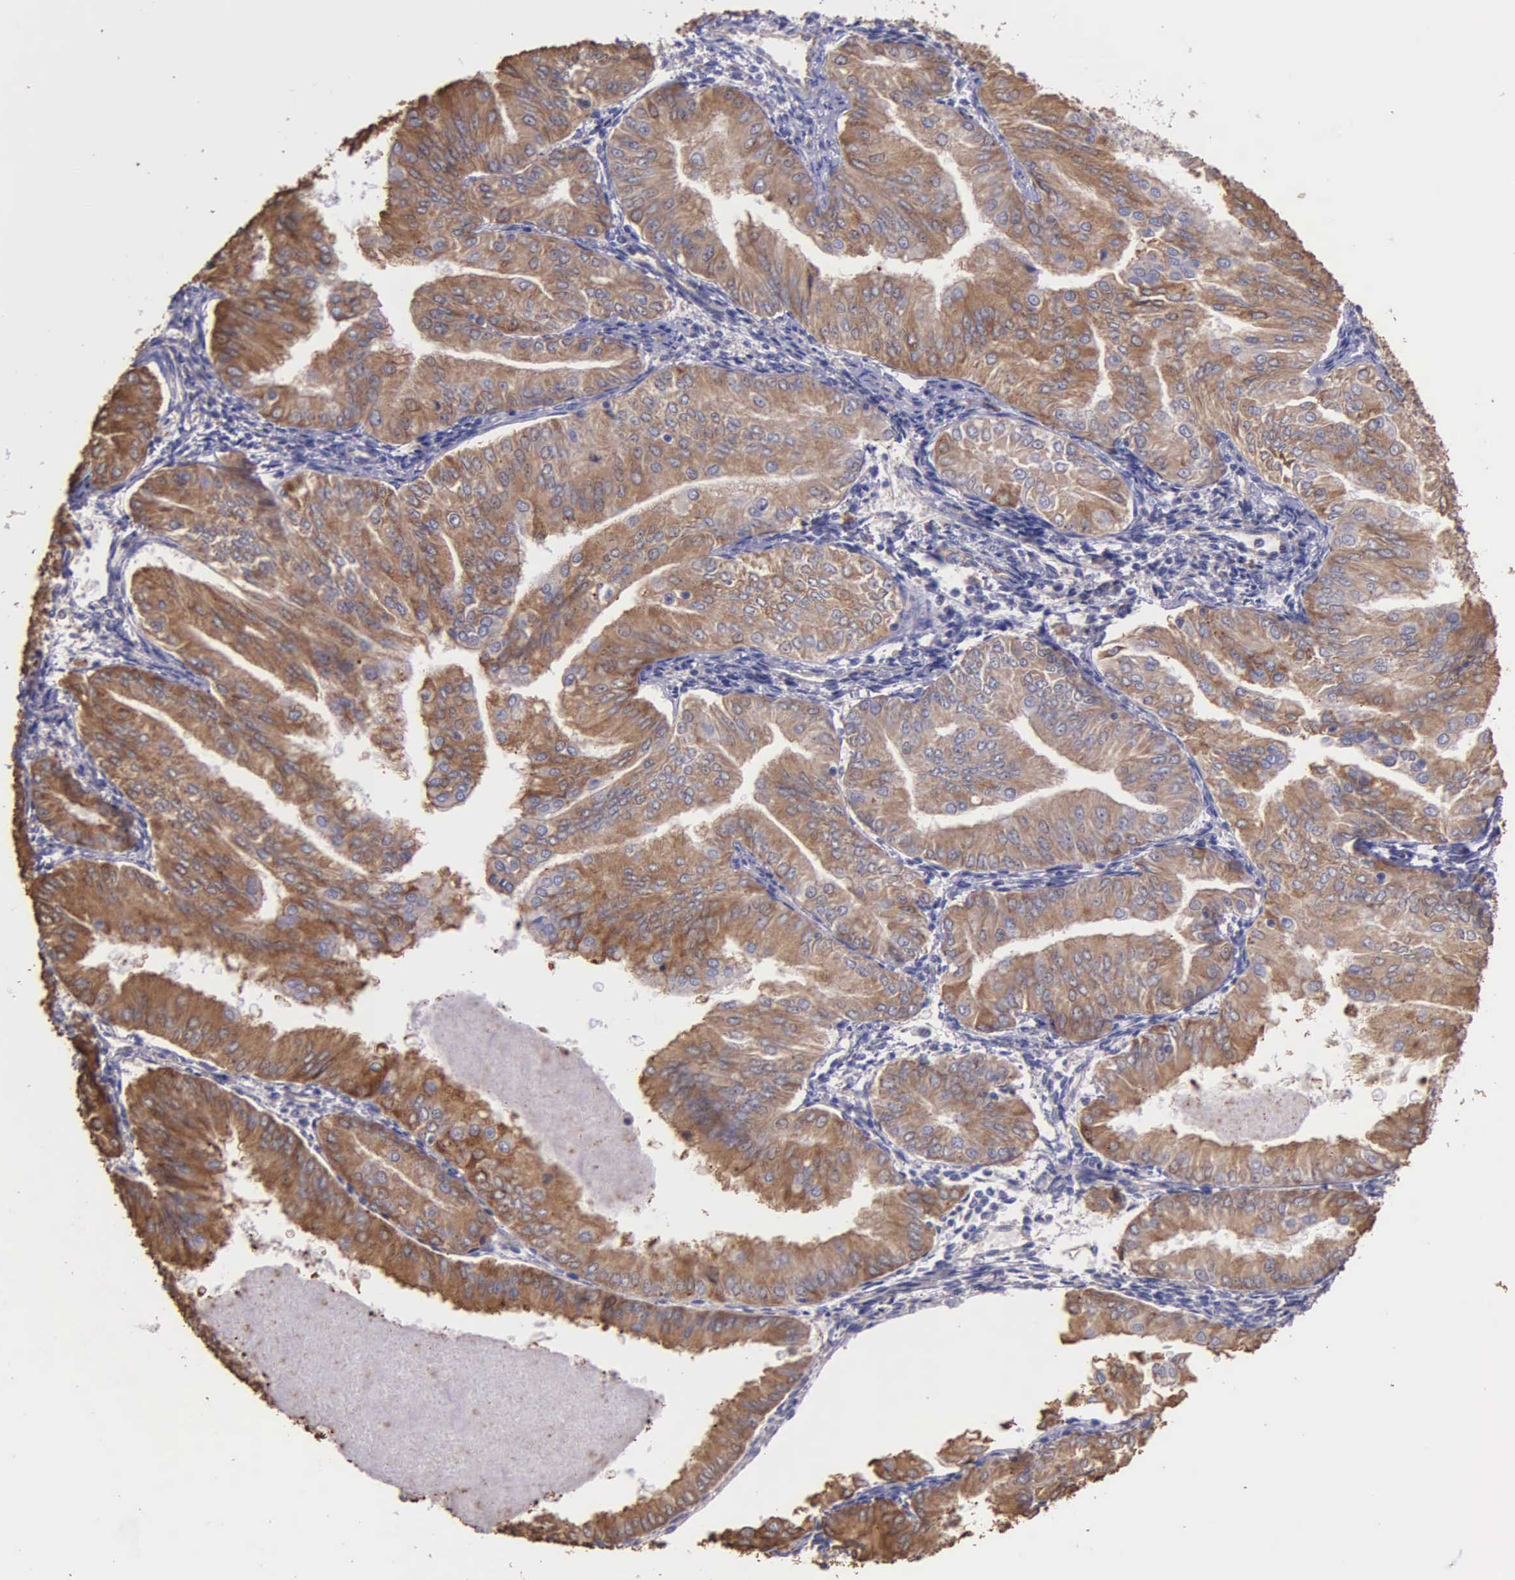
{"staining": {"intensity": "moderate", "quantity": ">75%", "location": "cytoplasmic/membranous"}, "tissue": "endometrial cancer", "cell_type": "Tumor cells", "image_type": "cancer", "snomed": [{"axis": "morphology", "description": "Adenocarcinoma, NOS"}, {"axis": "topography", "description": "Endometrium"}], "caption": "A brown stain labels moderate cytoplasmic/membranous expression of a protein in human endometrial cancer (adenocarcinoma) tumor cells.", "gene": "ZC3H12B", "patient": {"sex": "female", "age": 53}}